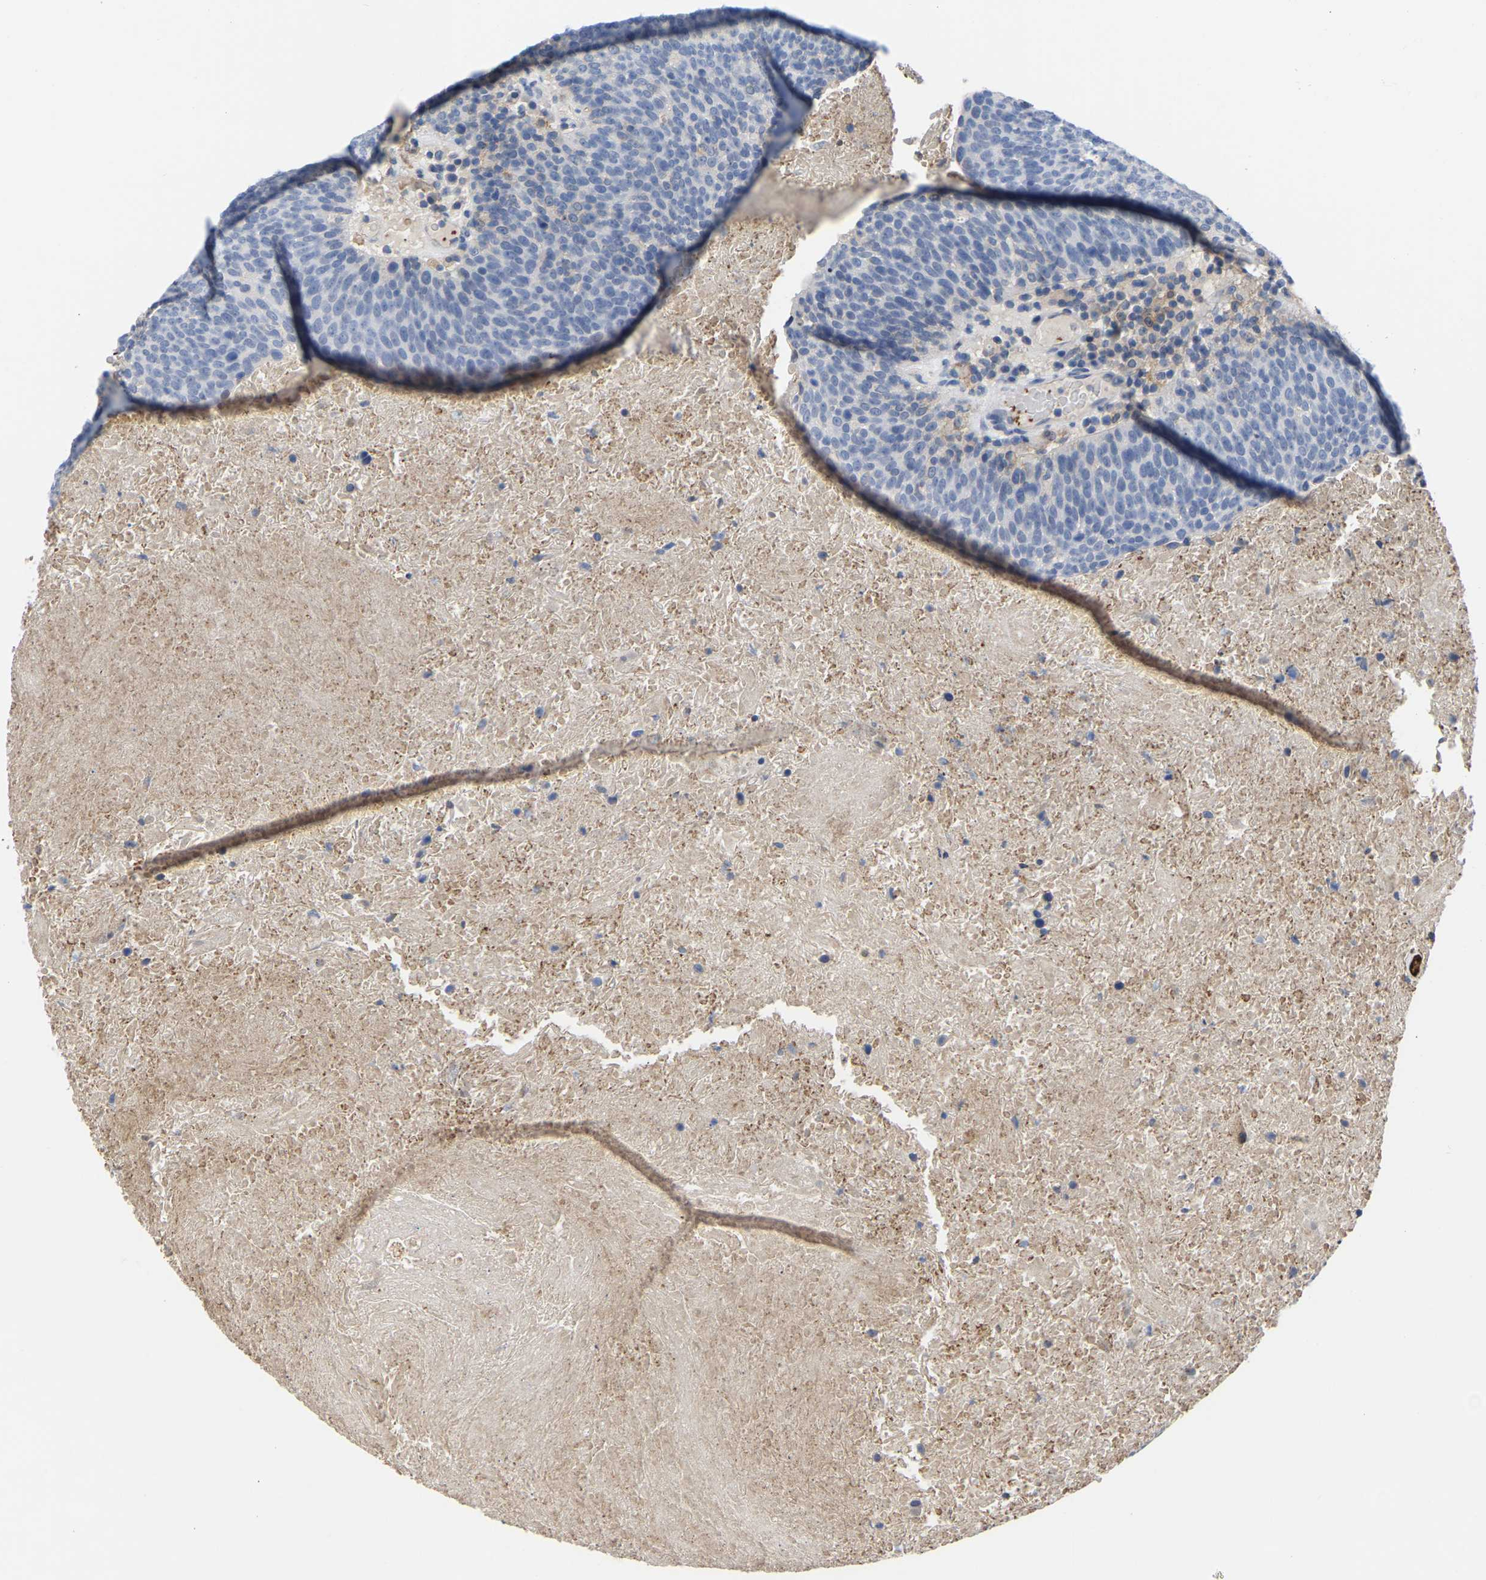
{"staining": {"intensity": "negative", "quantity": "none", "location": "none"}, "tissue": "head and neck cancer", "cell_type": "Tumor cells", "image_type": "cancer", "snomed": [{"axis": "morphology", "description": "Squamous cell carcinoma, NOS"}, {"axis": "morphology", "description": "Squamous cell carcinoma, metastatic, NOS"}, {"axis": "topography", "description": "Lymph node"}, {"axis": "topography", "description": "Head-Neck"}], "caption": "Immunohistochemical staining of head and neck cancer (metastatic squamous cell carcinoma) exhibits no significant positivity in tumor cells. Brightfield microscopy of immunohistochemistry (IHC) stained with DAB (brown) and hematoxylin (blue), captured at high magnification.", "gene": "ZNF449", "patient": {"sex": "male", "age": 62}}